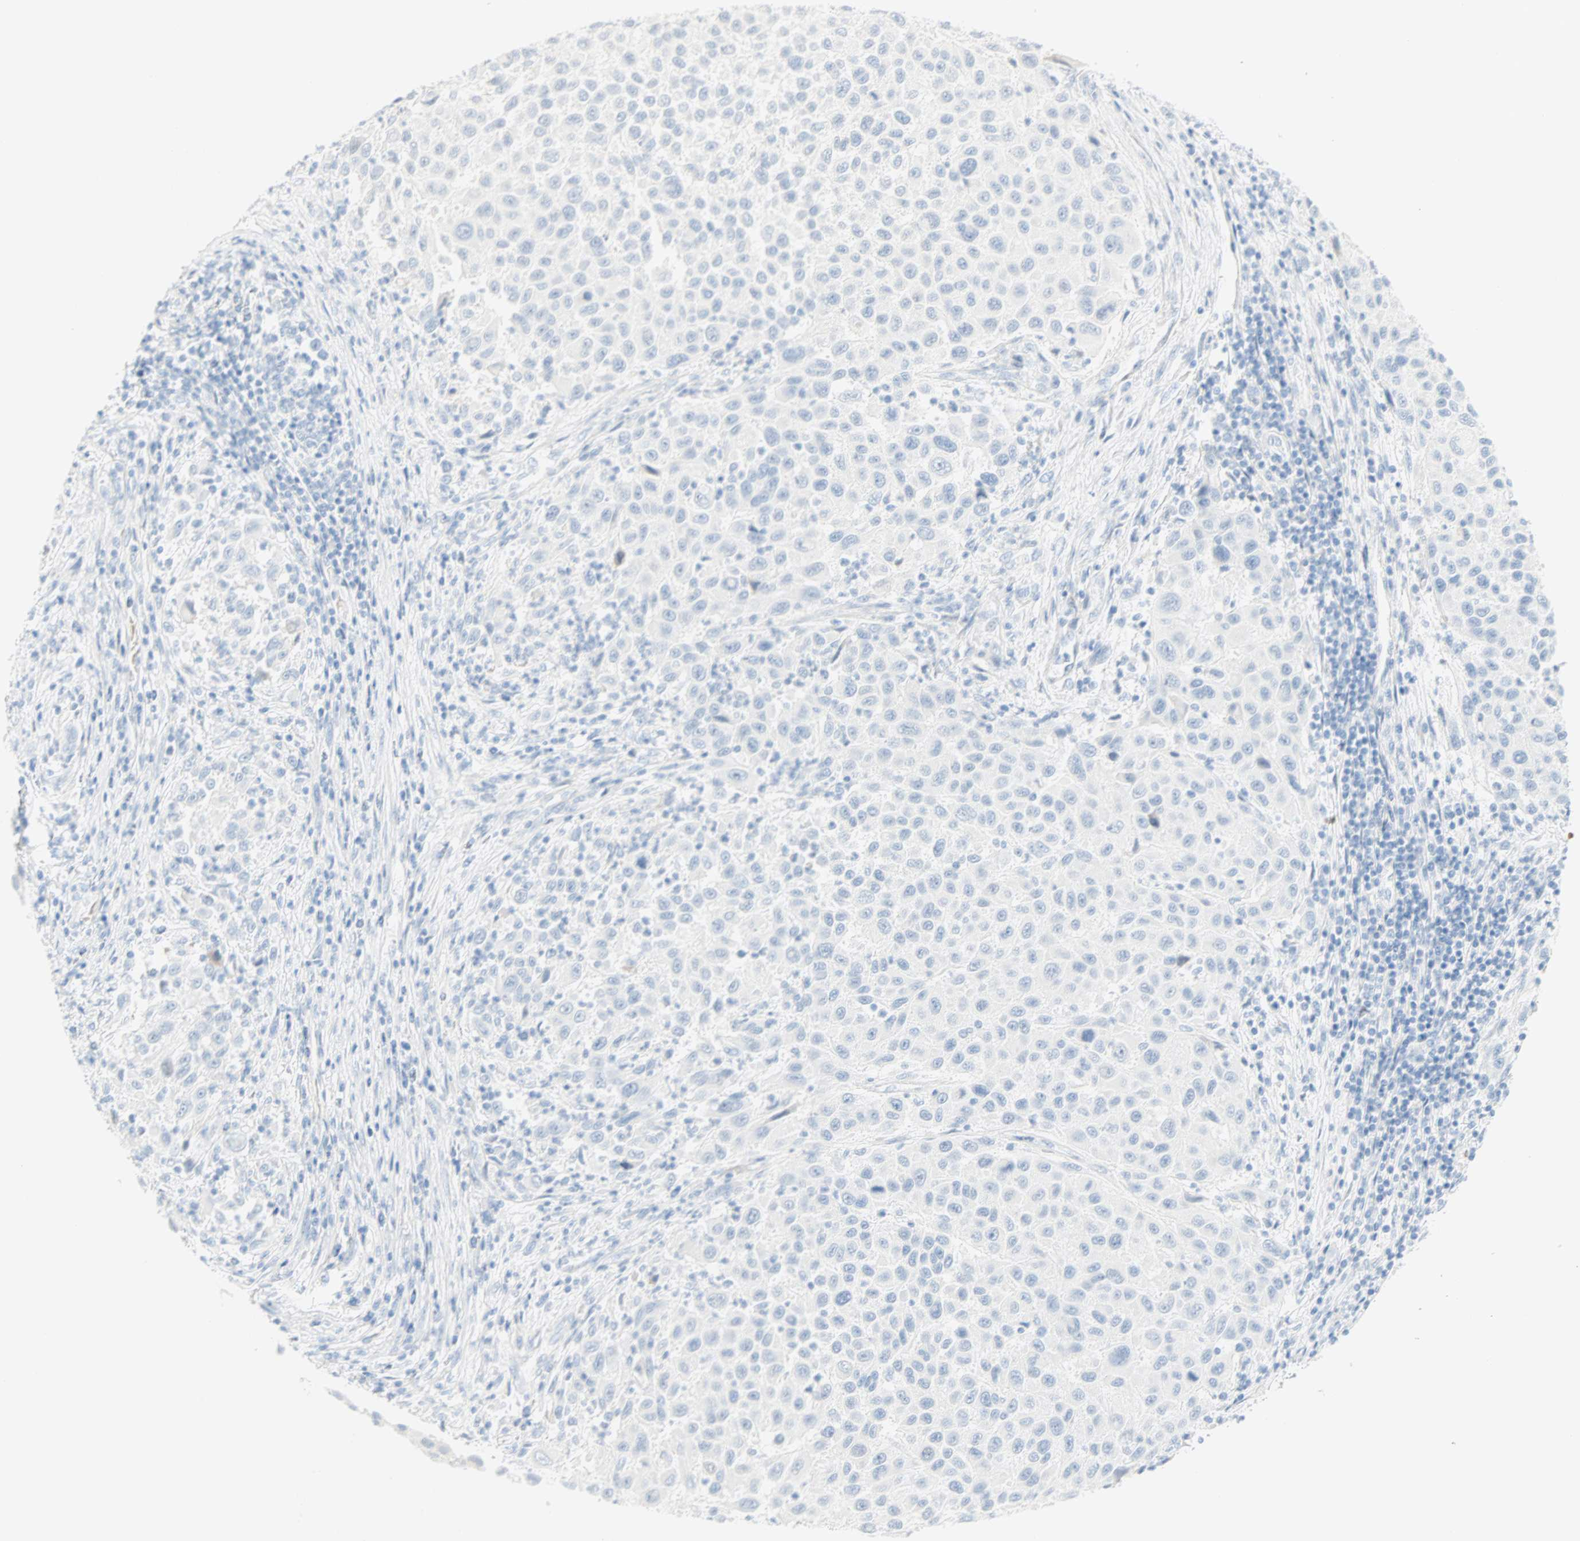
{"staining": {"intensity": "negative", "quantity": "none", "location": "none"}, "tissue": "melanoma", "cell_type": "Tumor cells", "image_type": "cancer", "snomed": [{"axis": "morphology", "description": "Malignant melanoma, Metastatic site"}, {"axis": "topography", "description": "Lymph node"}], "caption": "Tumor cells are negative for protein expression in human malignant melanoma (metastatic site). The staining is performed using DAB (3,3'-diaminobenzidine) brown chromogen with nuclei counter-stained in using hematoxylin.", "gene": "SELENBP1", "patient": {"sex": "male", "age": 61}}